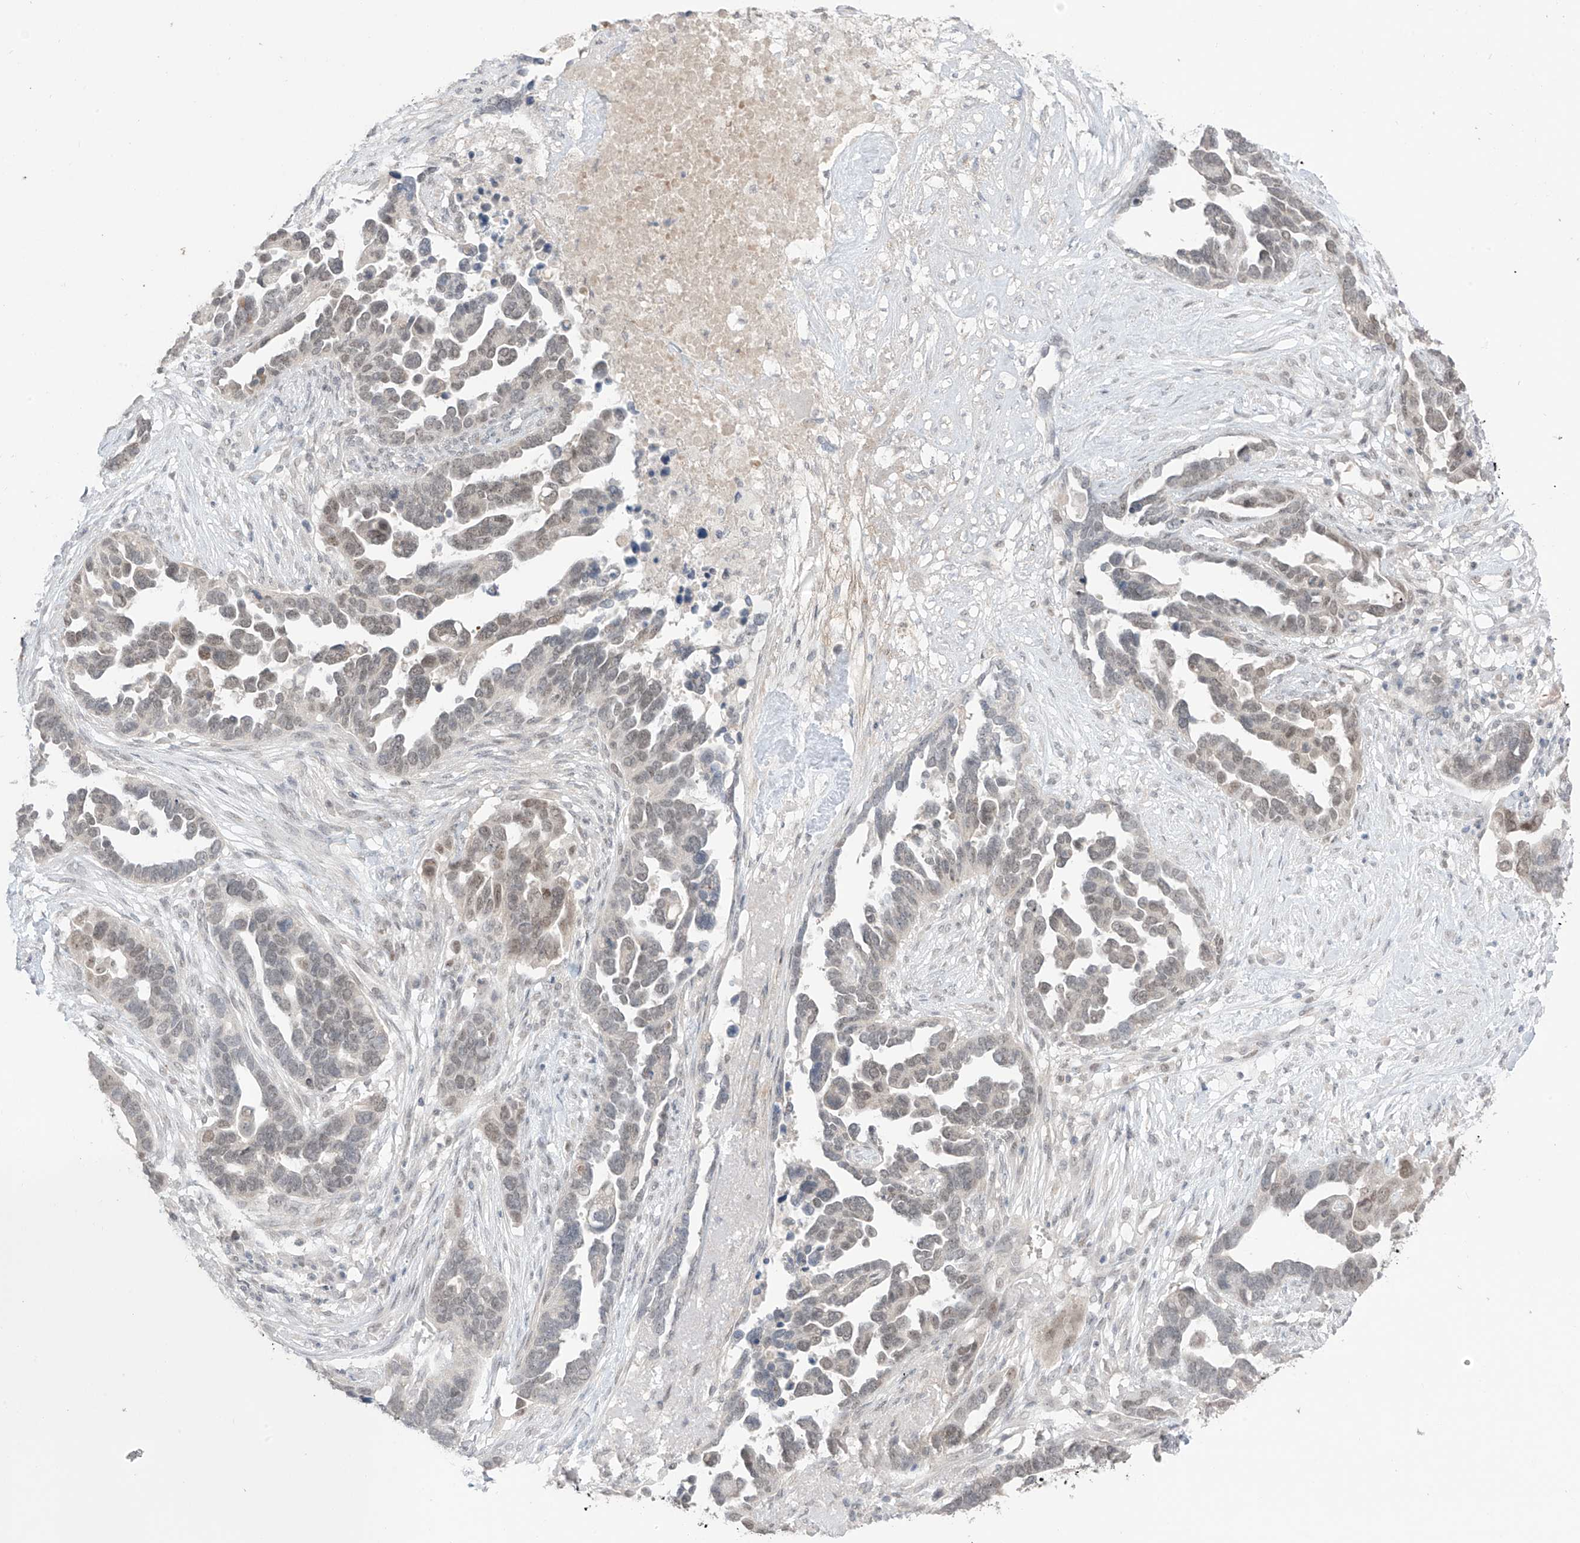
{"staining": {"intensity": "weak", "quantity": ">75%", "location": "nuclear"}, "tissue": "ovarian cancer", "cell_type": "Tumor cells", "image_type": "cancer", "snomed": [{"axis": "morphology", "description": "Cystadenocarcinoma, serous, NOS"}, {"axis": "topography", "description": "Ovary"}], "caption": "IHC of ovarian cancer exhibits low levels of weak nuclear positivity in approximately >75% of tumor cells. The staining is performed using DAB brown chromogen to label protein expression. The nuclei are counter-stained blue using hematoxylin.", "gene": "OGT", "patient": {"sex": "female", "age": 54}}